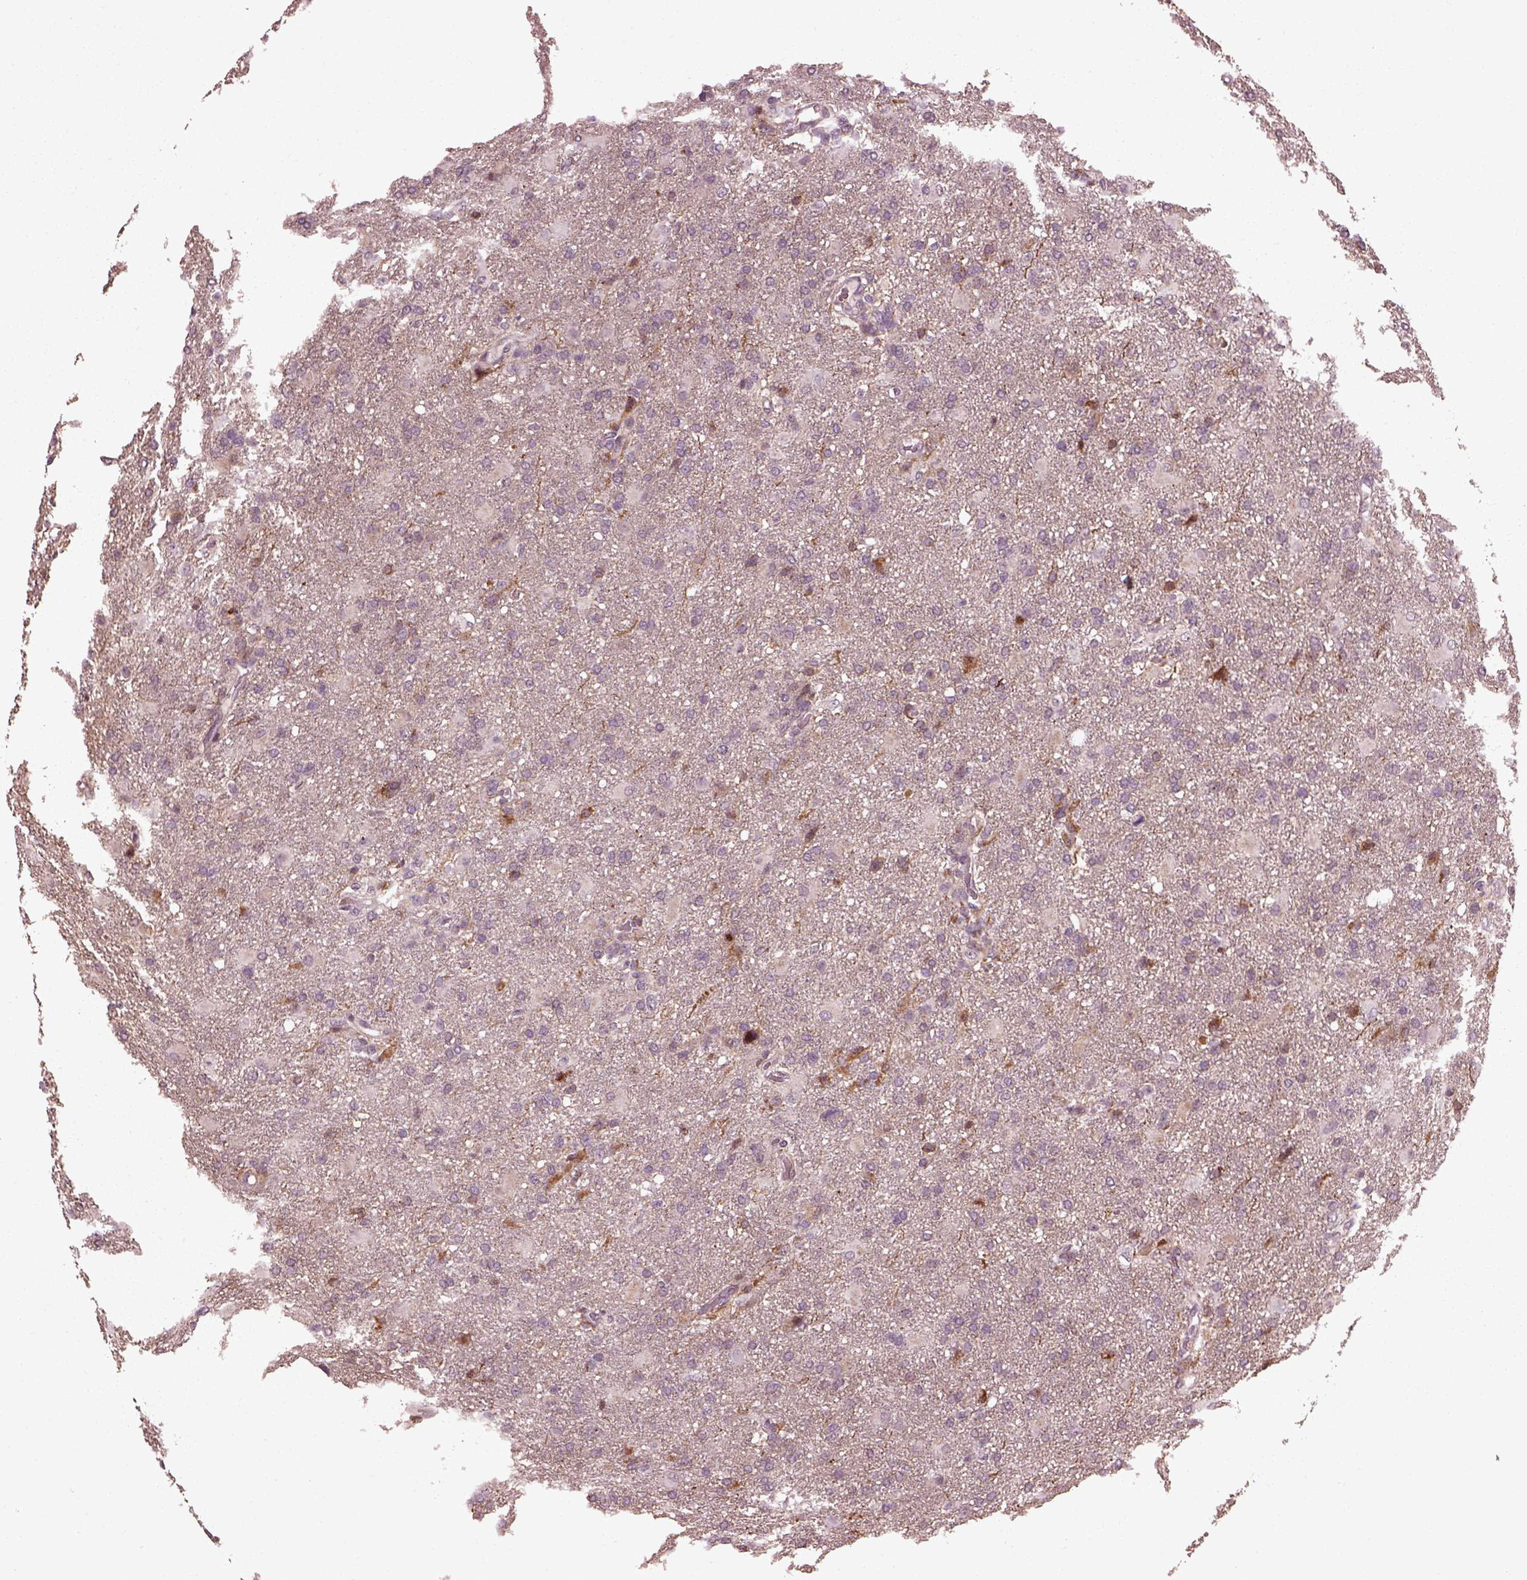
{"staining": {"intensity": "moderate", "quantity": "<25%", "location": "cytoplasmic/membranous"}, "tissue": "glioma", "cell_type": "Tumor cells", "image_type": "cancer", "snomed": [{"axis": "morphology", "description": "Glioma, malignant, High grade"}, {"axis": "topography", "description": "Brain"}], "caption": "Immunohistochemical staining of glioma exhibits low levels of moderate cytoplasmic/membranous expression in about <25% of tumor cells.", "gene": "EFEMP1", "patient": {"sex": "male", "age": 68}}